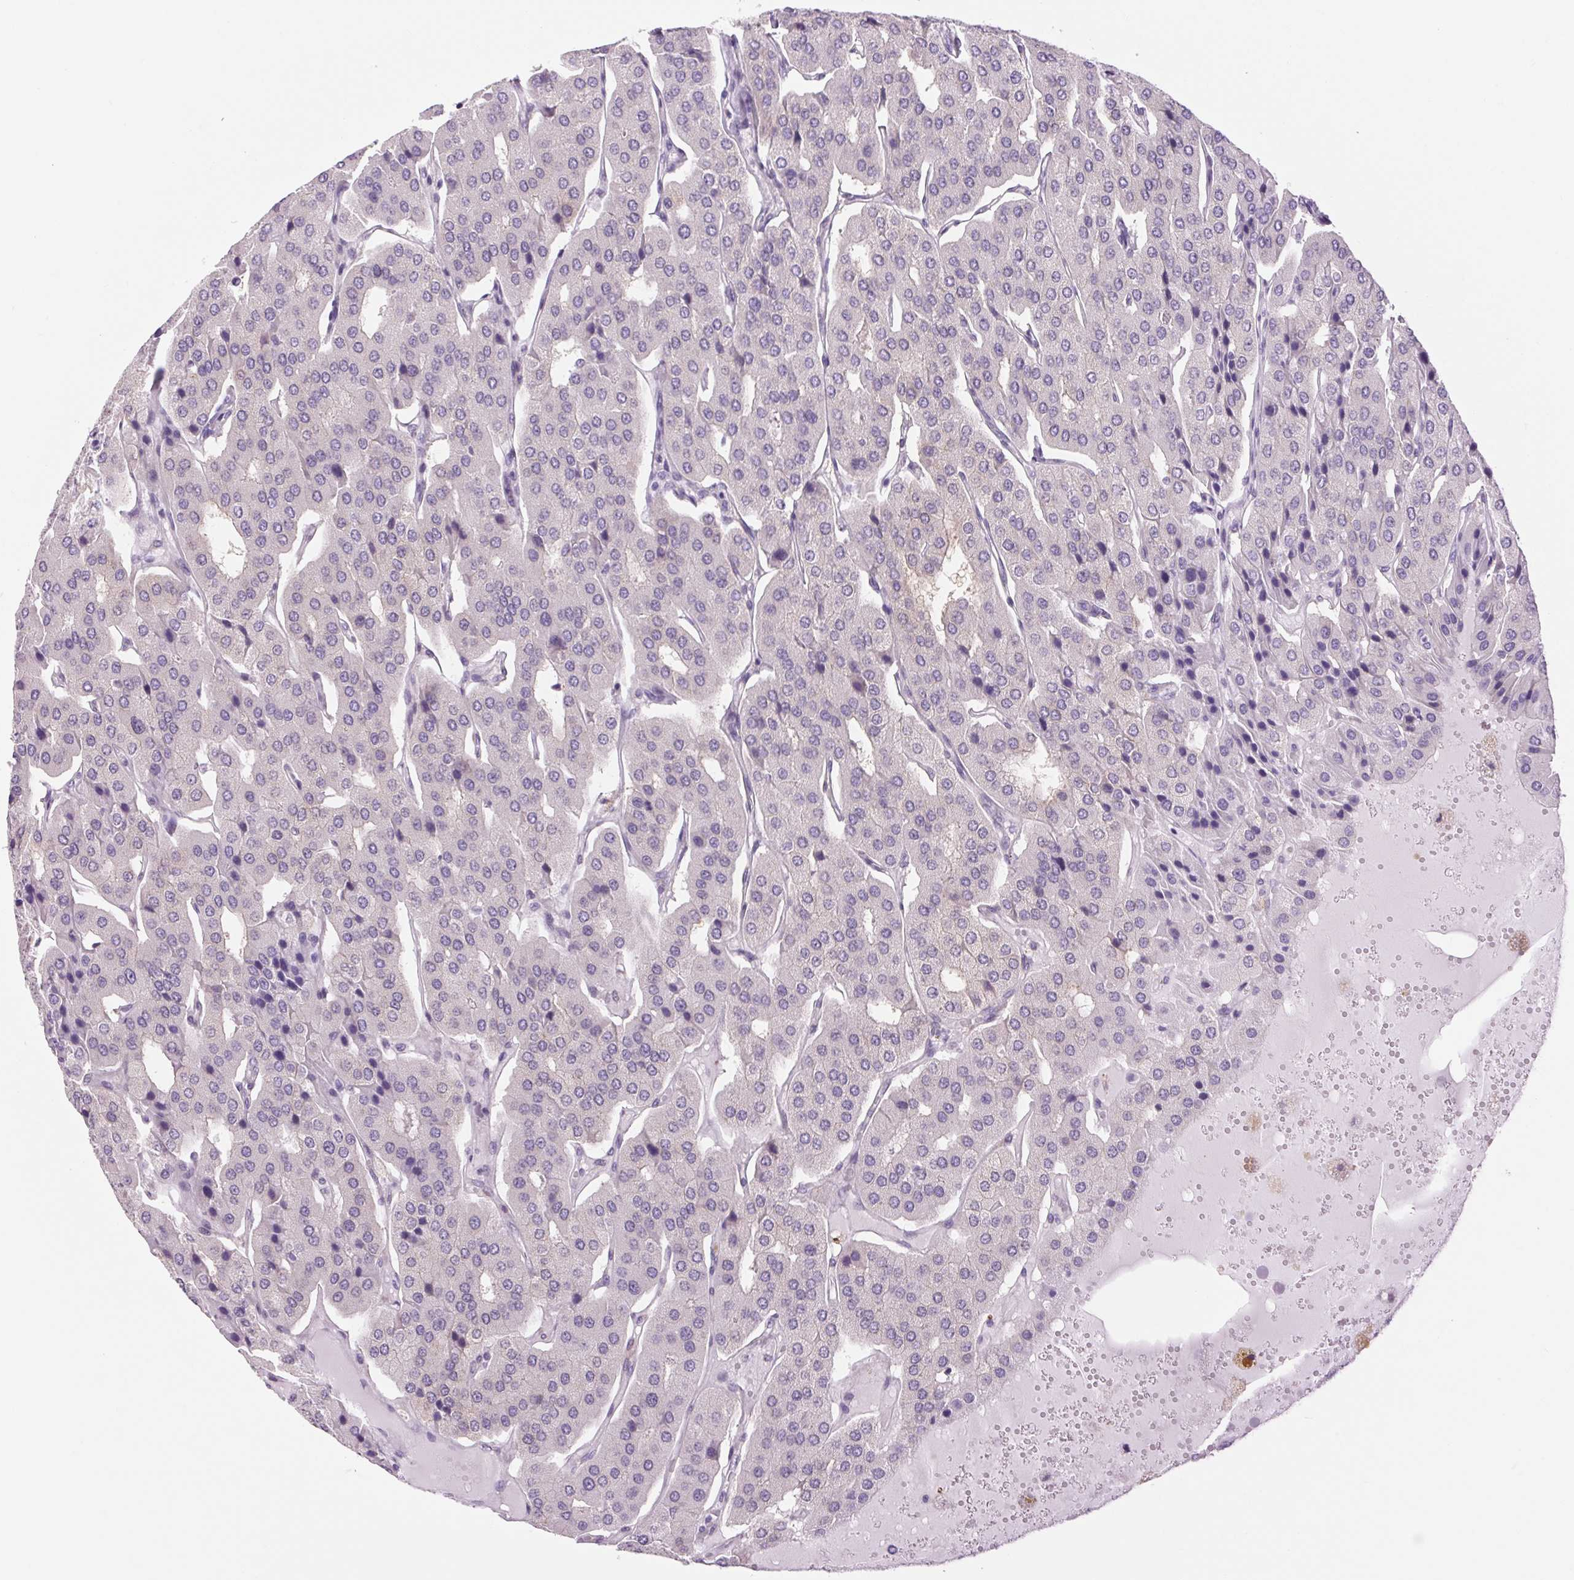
{"staining": {"intensity": "negative", "quantity": "none", "location": "none"}, "tissue": "parathyroid gland", "cell_type": "Glandular cells", "image_type": "normal", "snomed": [{"axis": "morphology", "description": "Normal tissue, NOS"}, {"axis": "morphology", "description": "Adenoma, NOS"}, {"axis": "topography", "description": "Parathyroid gland"}], "caption": "High magnification brightfield microscopy of benign parathyroid gland stained with DAB (brown) and counterstained with hematoxylin (blue): glandular cells show no significant expression. Brightfield microscopy of immunohistochemistry (IHC) stained with DAB (3,3'-diaminobenzidine) (brown) and hematoxylin (blue), captured at high magnification.", "gene": "SOWAHC", "patient": {"sex": "female", "age": 86}}